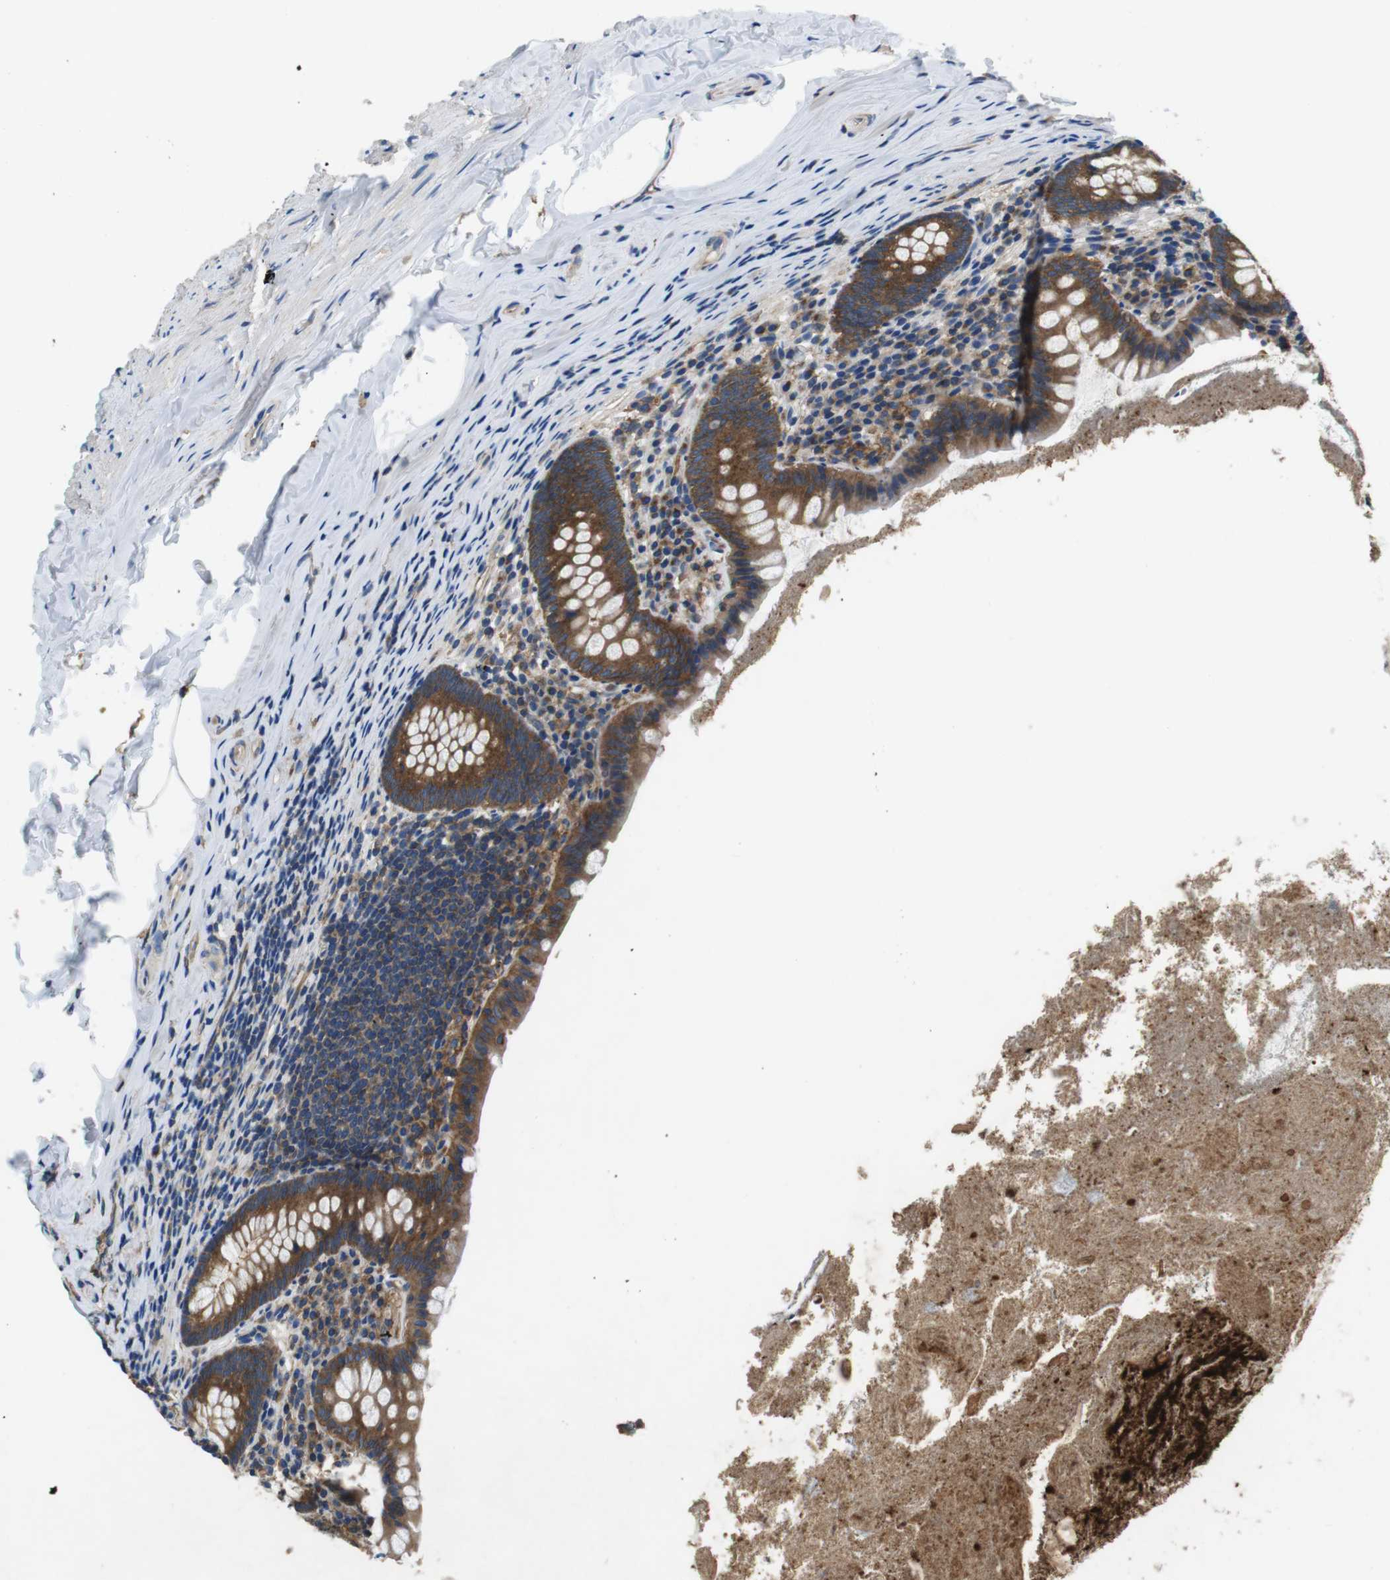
{"staining": {"intensity": "strong", "quantity": ">75%", "location": "cytoplasmic/membranous"}, "tissue": "appendix", "cell_type": "Glandular cells", "image_type": "normal", "snomed": [{"axis": "morphology", "description": "Normal tissue, NOS"}, {"axis": "topography", "description": "Appendix"}], "caption": "Human appendix stained with a brown dye shows strong cytoplasmic/membranous positive staining in approximately >75% of glandular cells.", "gene": "DENND4C", "patient": {"sex": "male", "age": 52}}